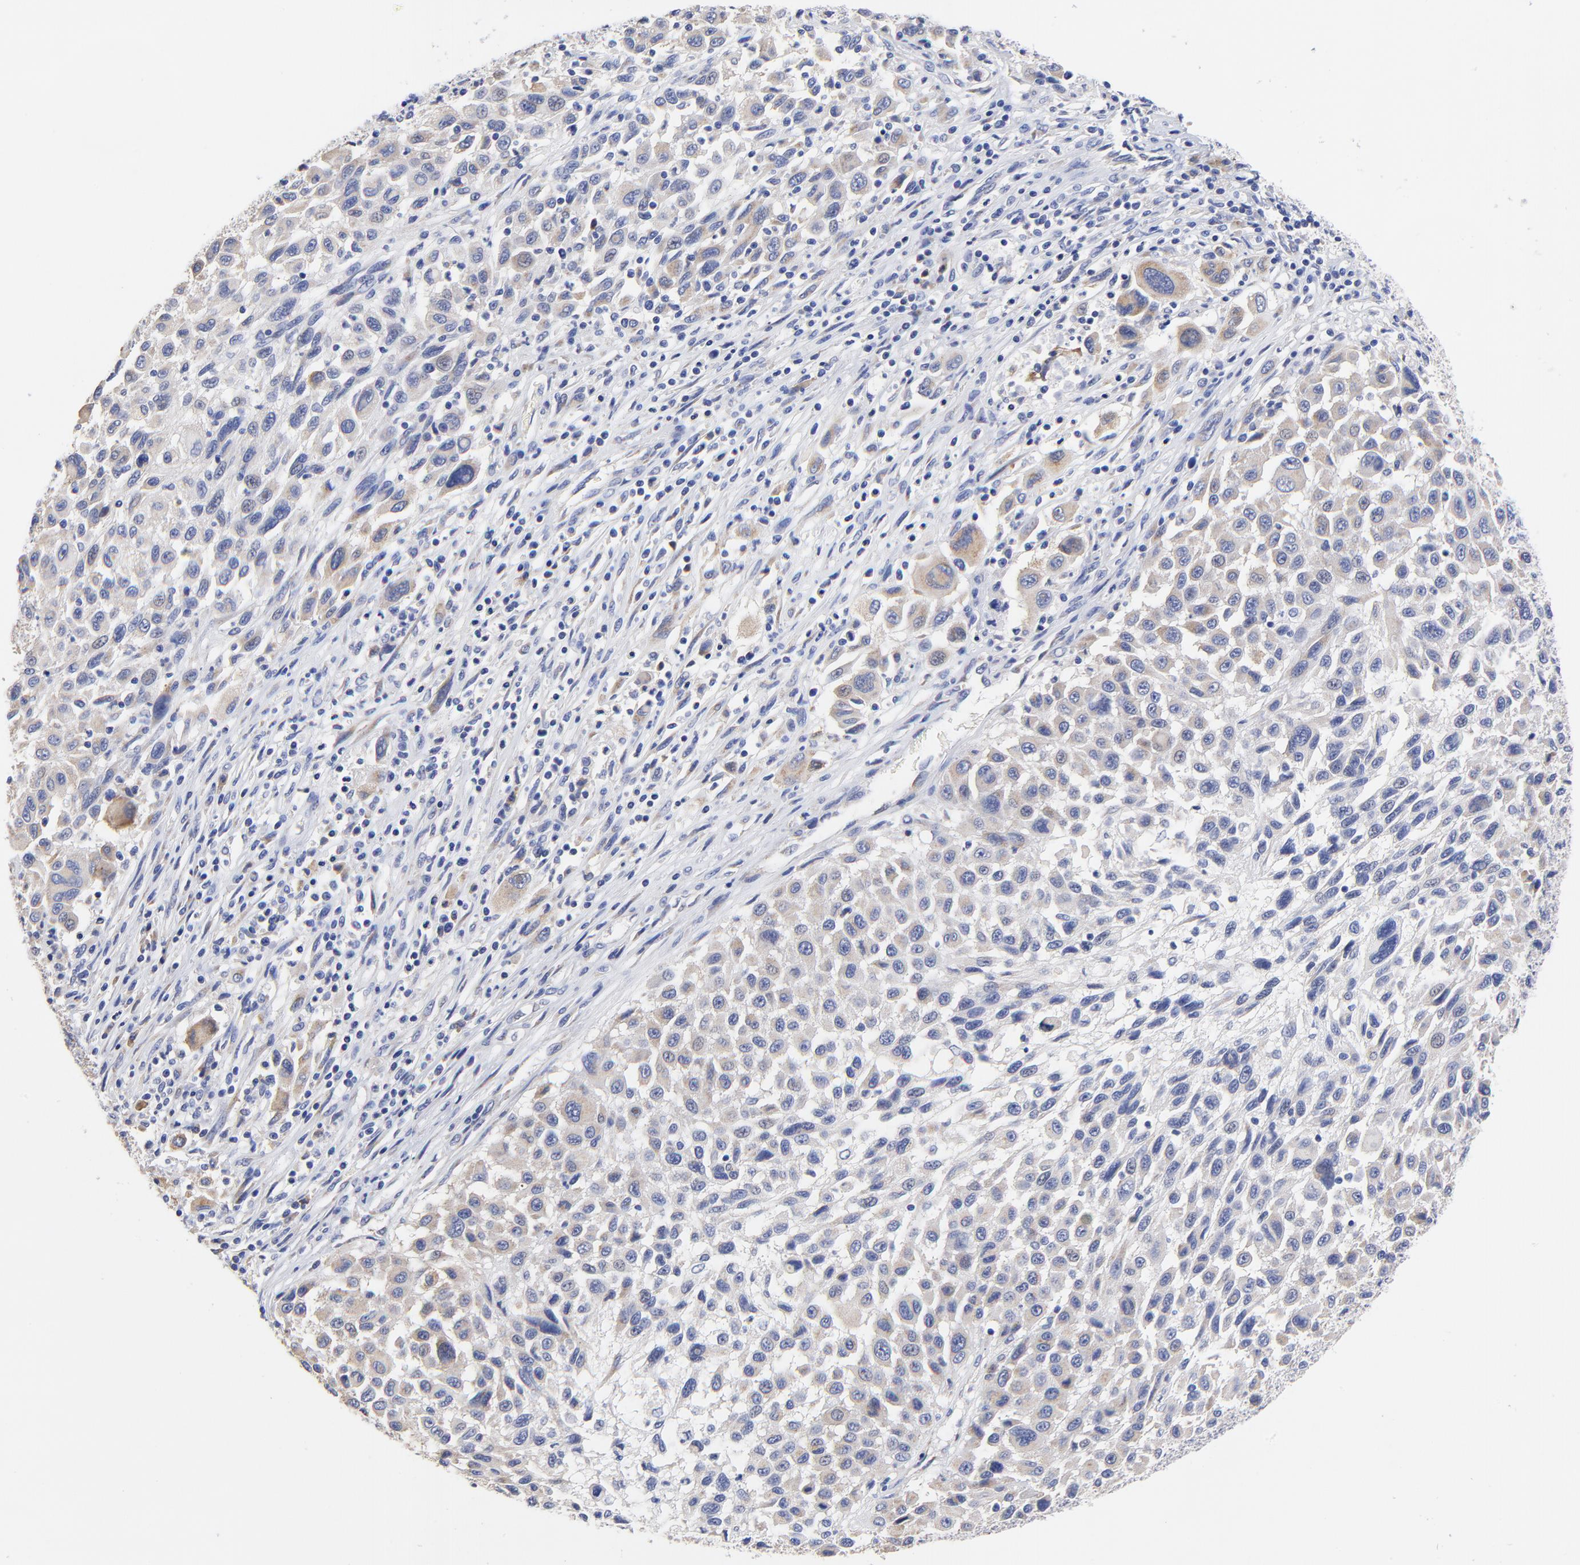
{"staining": {"intensity": "weak", "quantity": "25%-75%", "location": "cytoplasmic/membranous"}, "tissue": "melanoma", "cell_type": "Tumor cells", "image_type": "cancer", "snomed": [{"axis": "morphology", "description": "Malignant melanoma, Metastatic site"}, {"axis": "topography", "description": "Lymph node"}], "caption": "Immunohistochemical staining of human melanoma reveals low levels of weak cytoplasmic/membranous positivity in approximately 25%-75% of tumor cells.", "gene": "LAX1", "patient": {"sex": "male", "age": 61}}